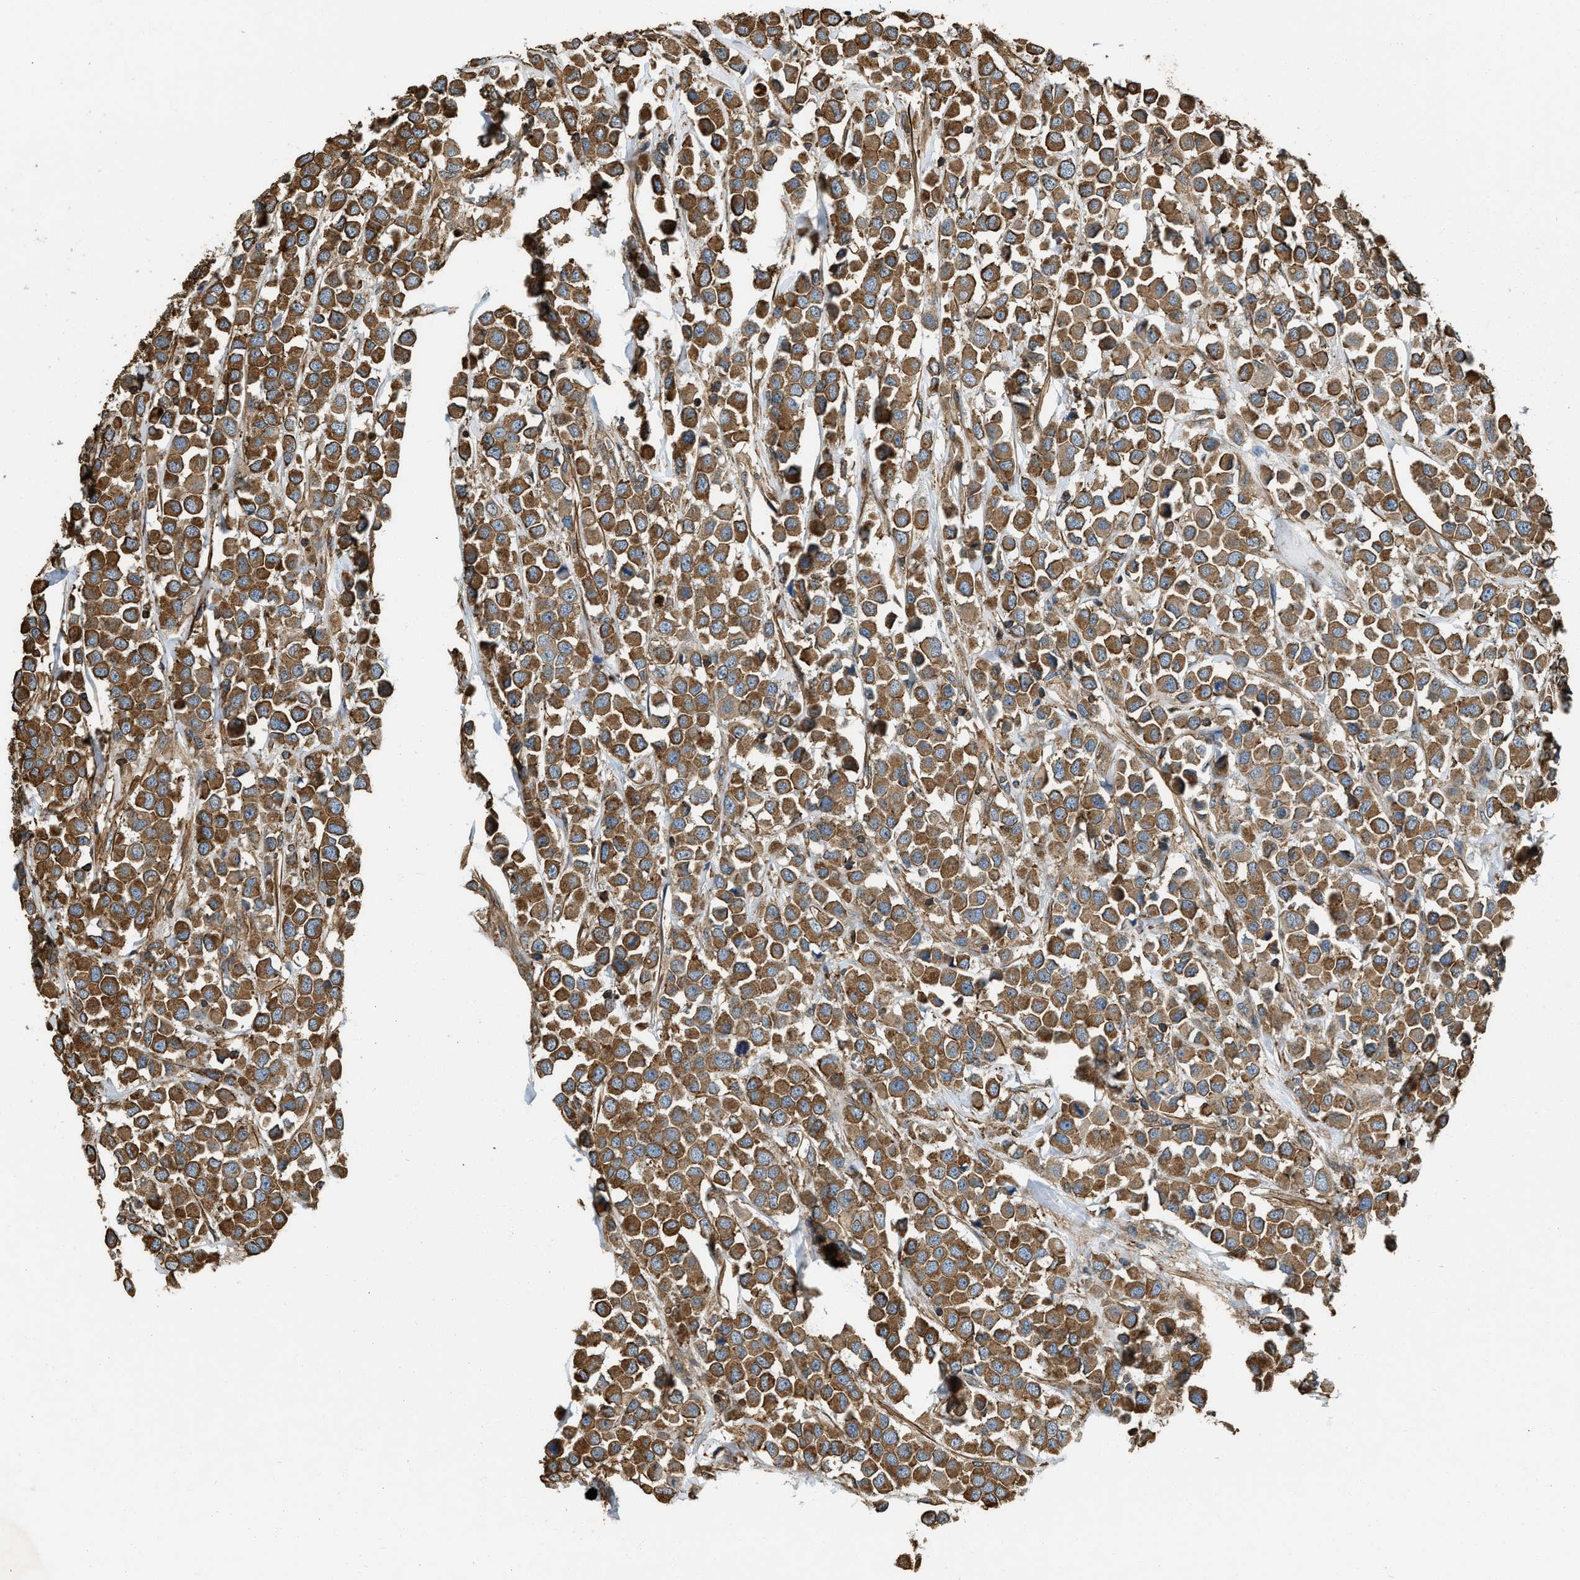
{"staining": {"intensity": "moderate", "quantity": ">75%", "location": "cytoplasmic/membranous"}, "tissue": "breast cancer", "cell_type": "Tumor cells", "image_type": "cancer", "snomed": [{"axis": "morphology", "description": "Duct carcinoma"}, {"axis": "topography", "description": "Breast"}], "caption": "Immunohistochemical staining of breast invasive ductal carcinoma reveals moderate cytoplasmic/membranous protein positivity in approximately >75% of tumor cells.", "gene": "YARS1", "patient": {"sex": "female", "age": 61}}